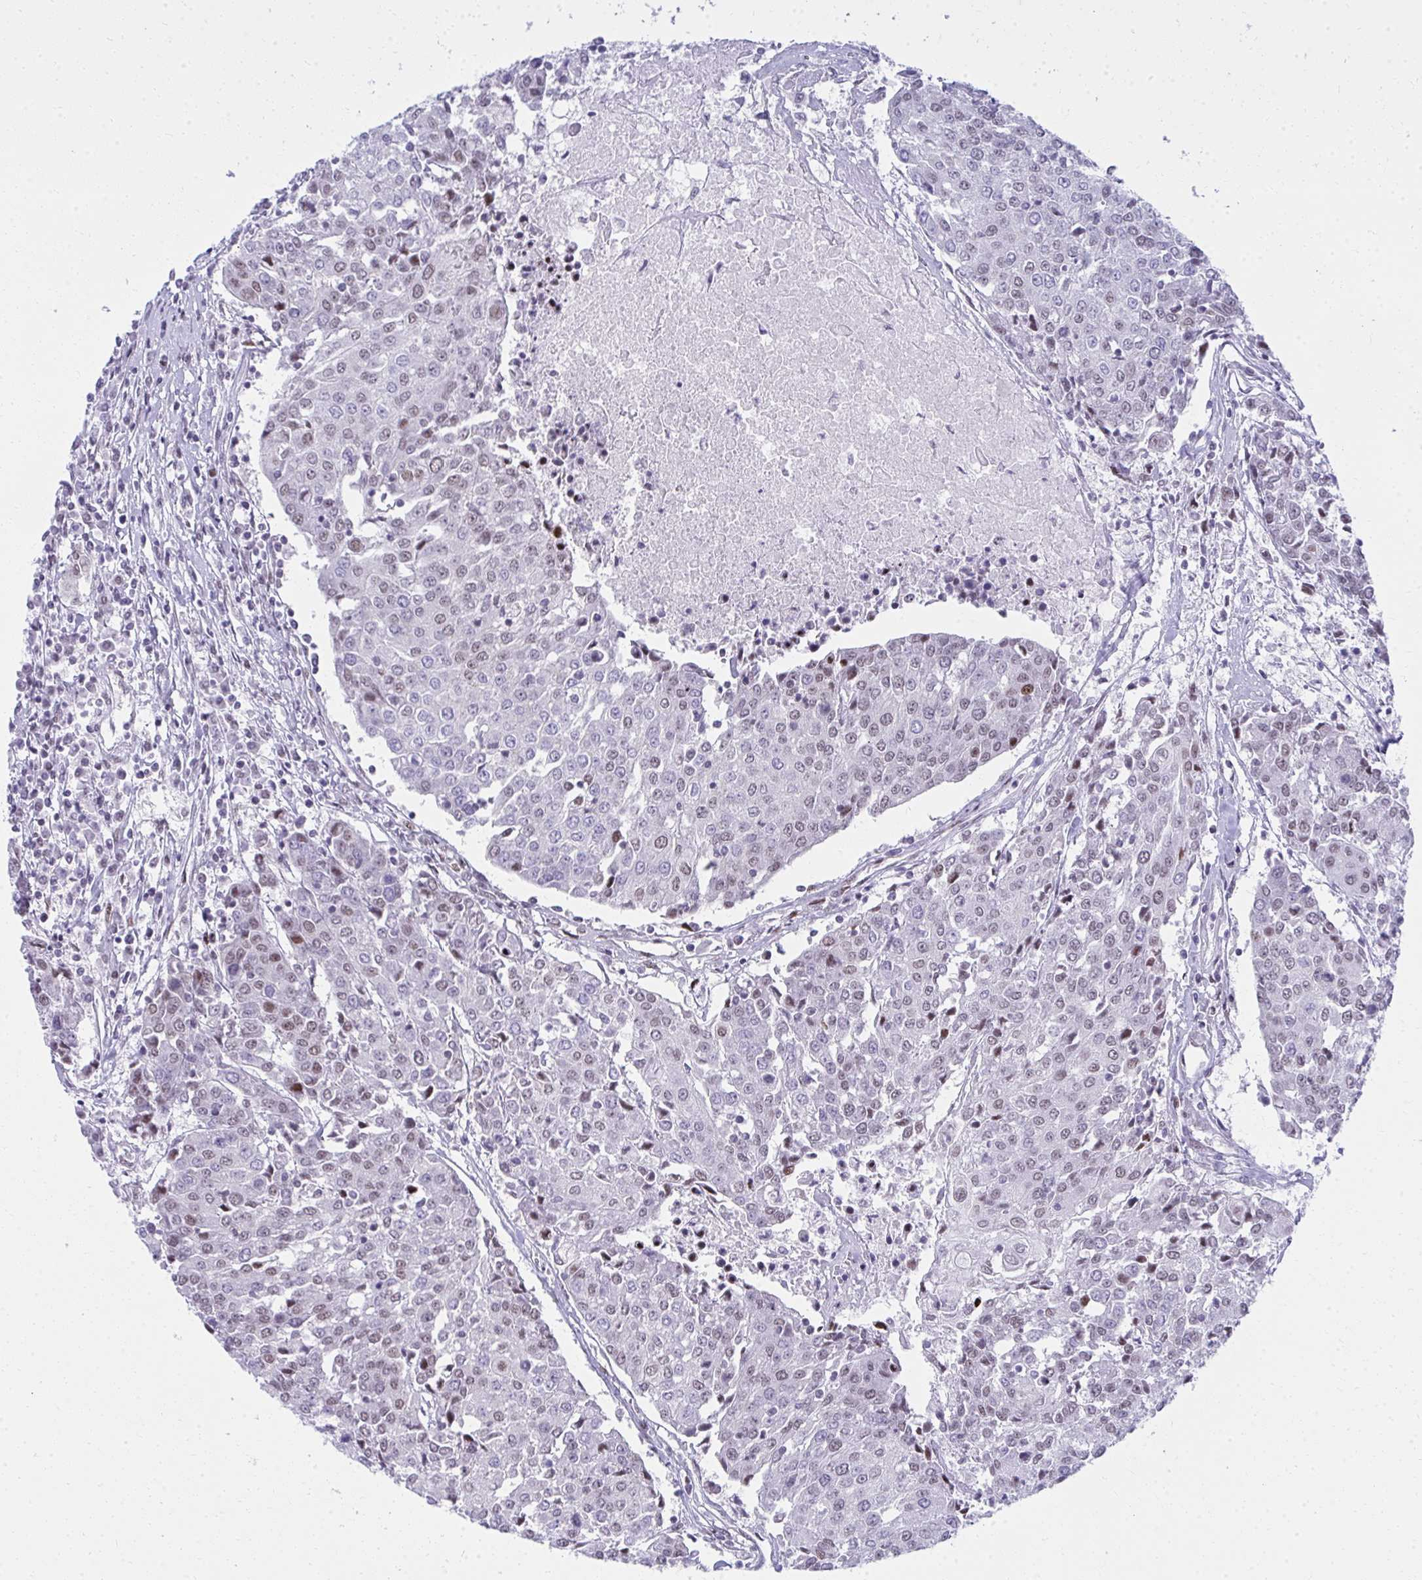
{"staining": {"intensity": "weak", "quantity": ">75%", "location": "nuclear"}, "tissue": "urothelial cancer", "cell_type": "Tumor cells", "image_type": "cancer", "snomed": [{"axis": "morphology", "description": "Urothelial carcinoma, High grade"}, {"axis": "topography", "description": "Urinary bladder"}], "caption": "Urothelial cancer tissue exhibits weak nuclear expression in about >75% of tumor cells", "gene": "GLDN", "patient": {"sex": "female", "age": 85}}